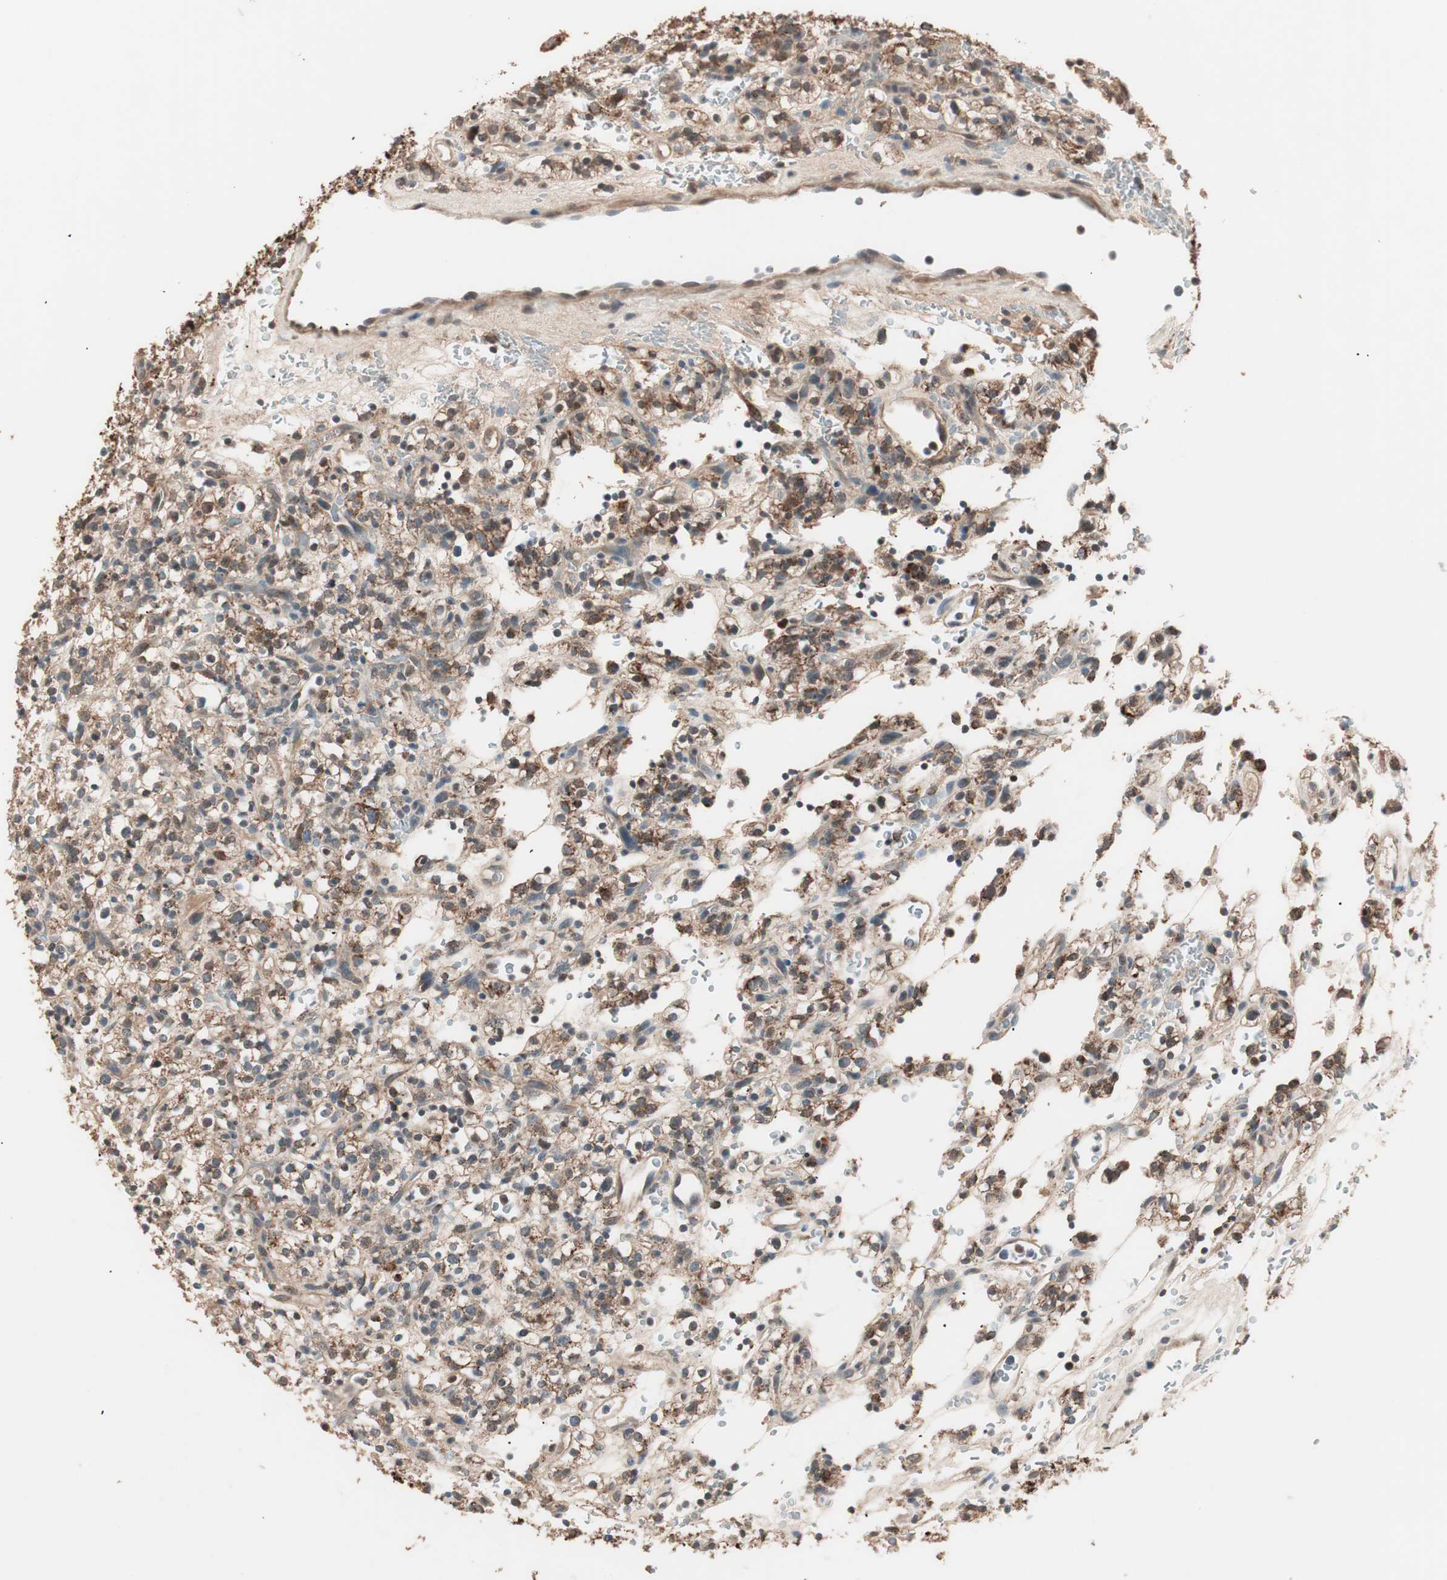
{"staining": {"intensity": "moderate", "quantity": ">75%", "location": "cytoplasmic/membranous"}, "tissue": "renal cancer", "cell_type": "Tumor cells", "image_type": "cancer", "snomed": [{"axis": "morphology", "description": "Normal tissue, NOS"}, {"axis": "morphology", "description": "Adenocarcinoma, NOS"}, {"axis": "topography", "description": "Kidney"}], "caption": "High-power microscopy captured an IHC micrograph of renal cancer (adenocarcinoma), revealing moderate cytoplasmic/membranous staining in about >75% of tumor cells.", "gene": "NFRKB", "patient": {"sex": "female", "age": 72}}